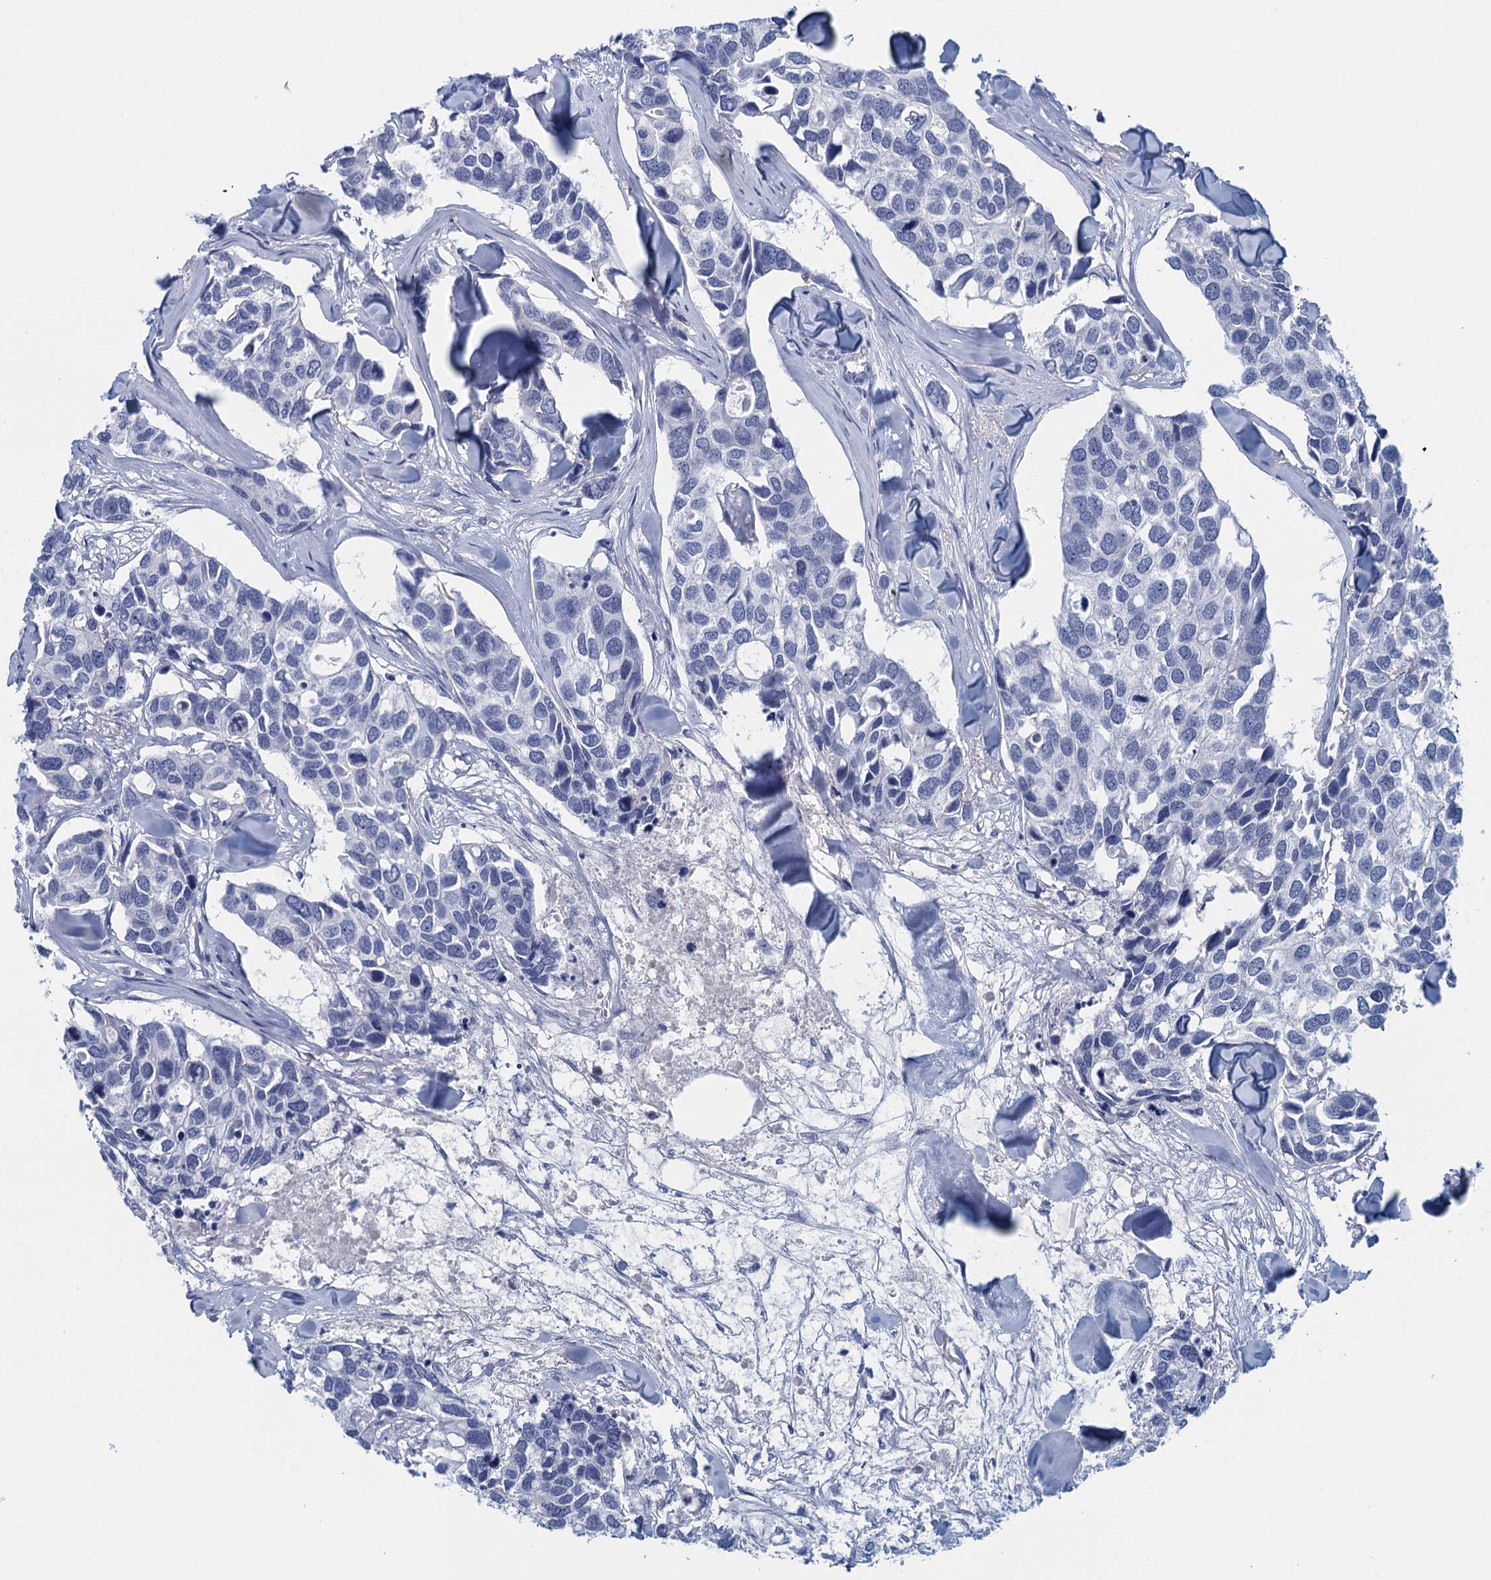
{"staining": {"intensity": "negative", "quantity": "none", "location": "none"}, "tissue": "breast cancer", "cell_type": "Tumor cells", "image_type": "cancer", "snomed": [{"axis": "morphology", "description": "Duct carcinoma"}, {"axis": "topography", "description": "Breast"}], "caption": "This is a micrograph of immunohistochemistry (IHC) staining of breast cancer (infiltrating ductal carcinoma), which shows no staining in tumor cells.", "gene": "CYP51A1", "patient": {"sex": "female", "age": 83}}